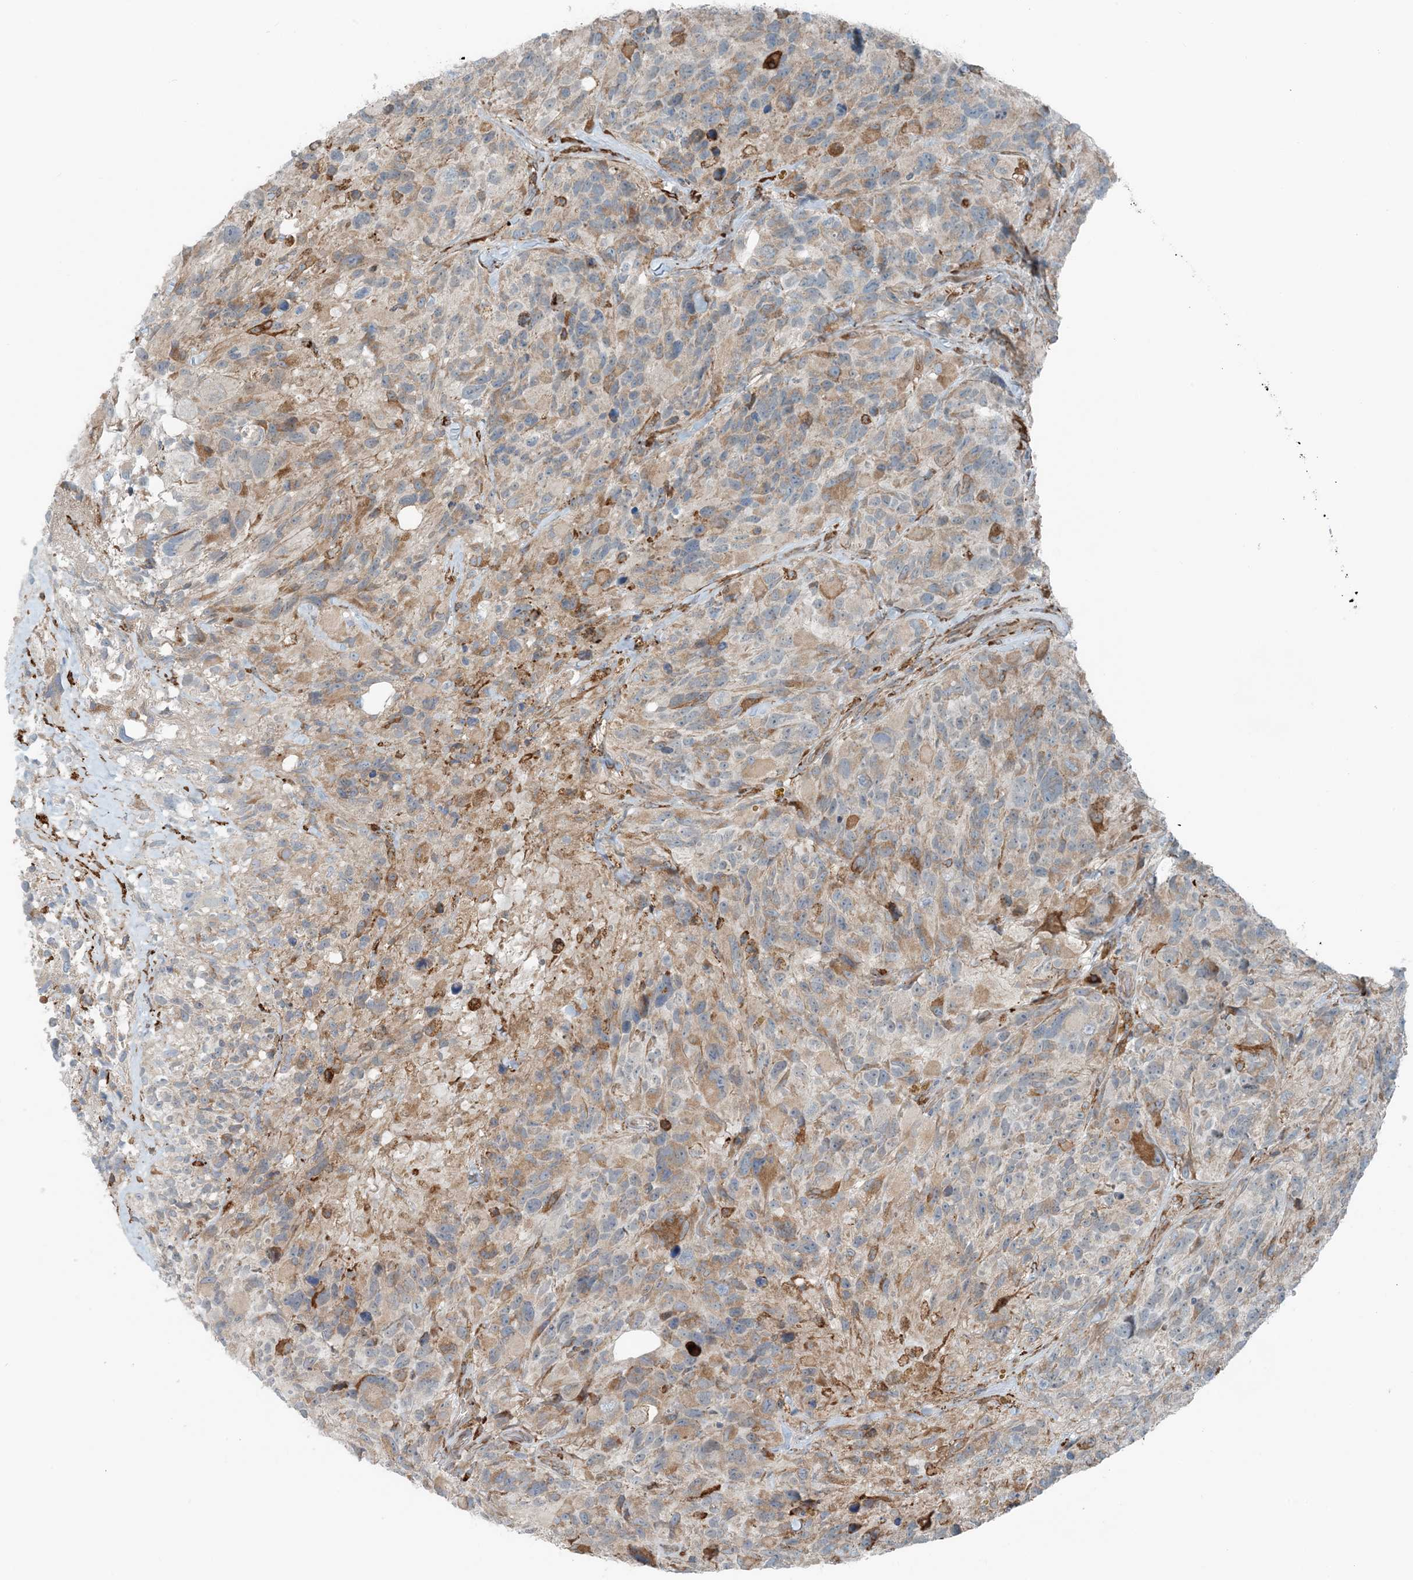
{"staining": {"intensity": "moderate", "quantity": ">75%", "location": "cytoplasmic/membranous"}, "tissue": "glioma", "cell_type": "Tumor cells", "image_type": "cancer", "snomed": [{"axis": "morphology", "description": "Glioma, malignant, High grade"}, {"axis": "topography", "description": "Brain"}], "caption": "Immunohistochemistry staining of glioma, which demonstrates medium levels of moderate cytoplasmic/membranous positivity in approximately >75% of tumor cells indicating moderate cytoplasmic/membranous protein expression. The staining was performed using DAB (brown) for protein detection and nuclei were counterstained in hematoxylin (blue).", "gene": "CERKL", "patient": {"sex": "male", "age": 69}}